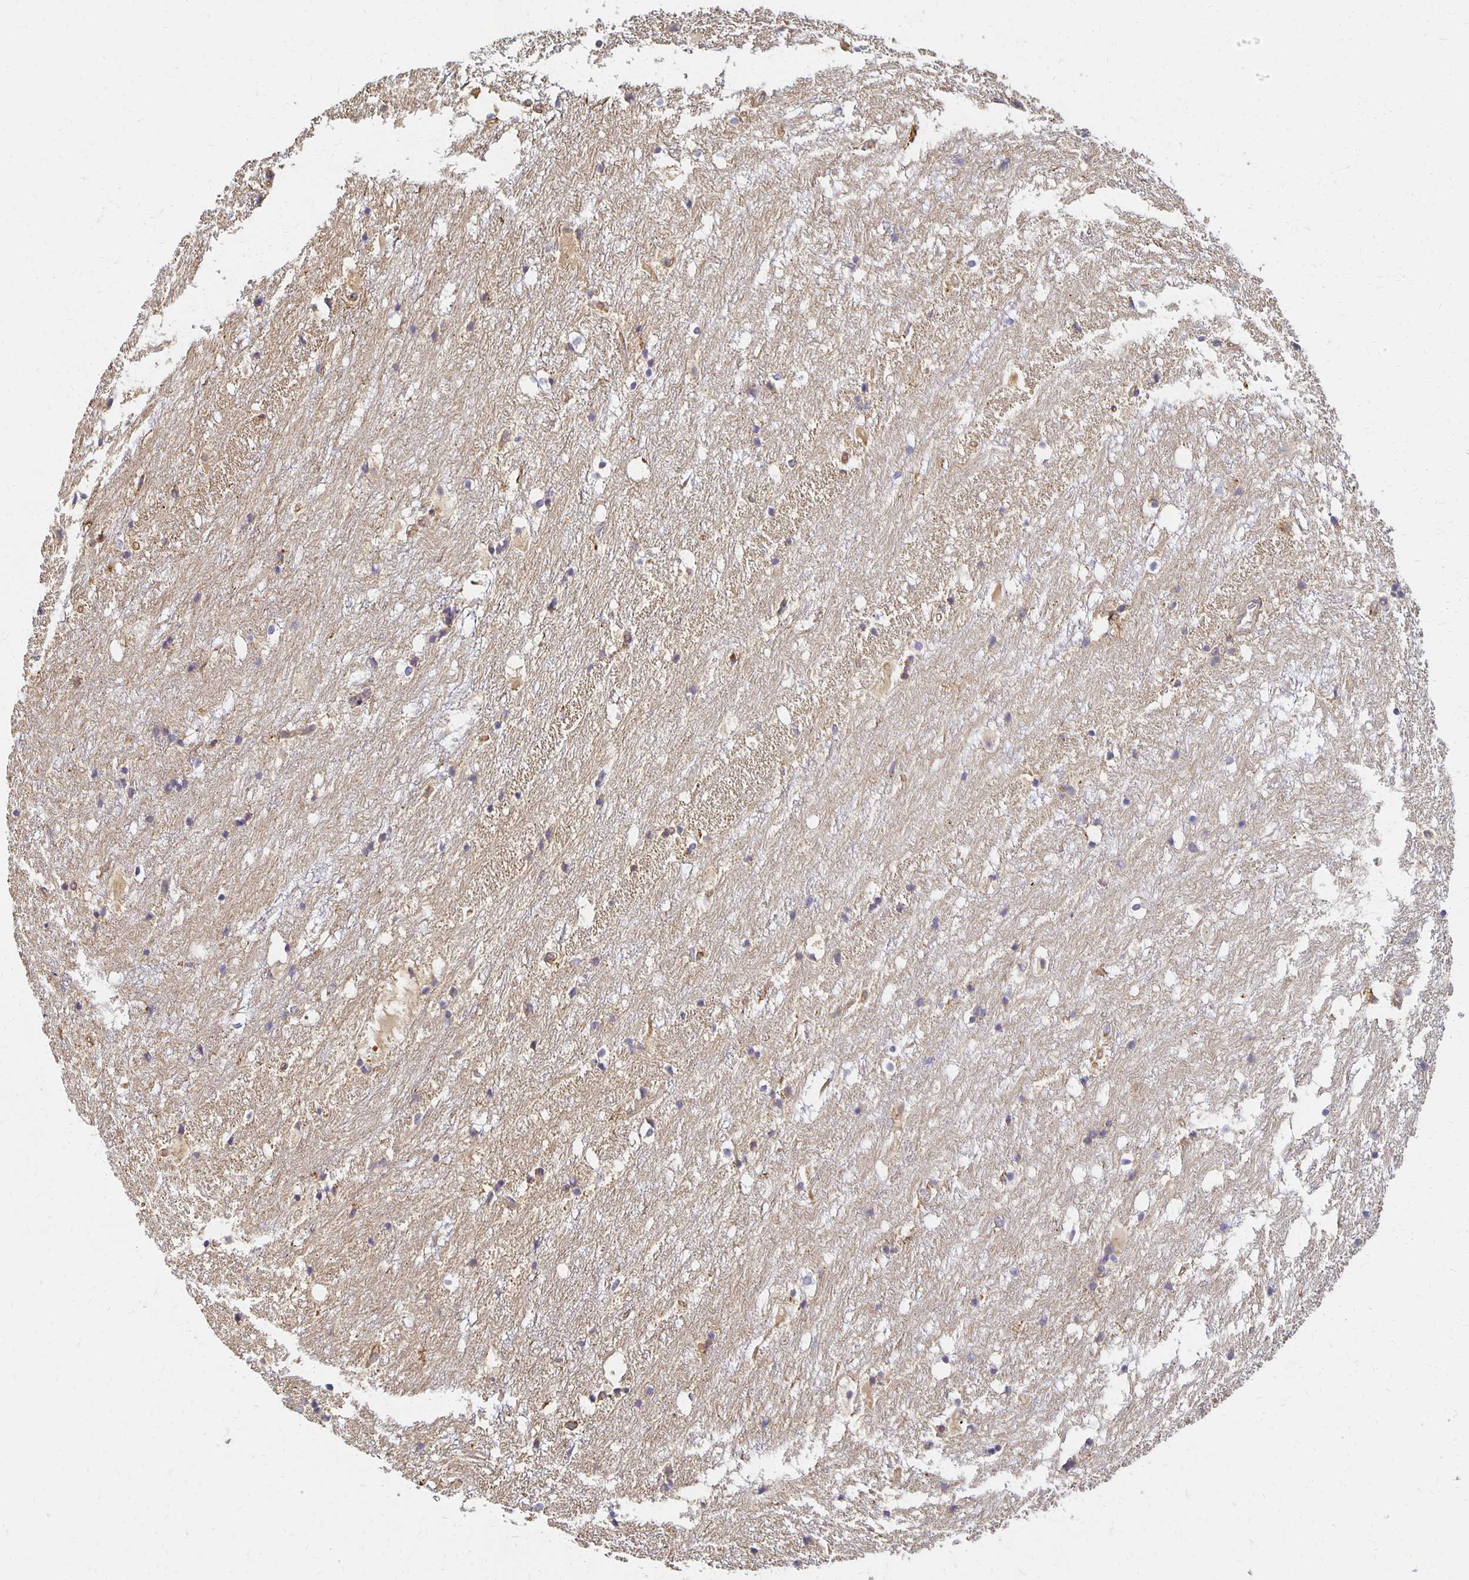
{"staining": {"intensity": "weak", "quantity": "<25%", "location": "cytoplasmic/membranous"}, "tissue": "hippocampus", "cell_type": "Glial cells", "image_type": "normal", "snomed": [{"axis": "morphology", "description": "Normal tissue, NOS"}, {"axis": "topography", "description": "Hippocampus"}], "caption": "DAB (3,3'-diaminobenzidine) immunohistochemical staining of unremarkable hippocampus exhibits no significant positivity in glial cells.", "gene": "SORL1", "patient": {"sex": "female", "age": 52}}